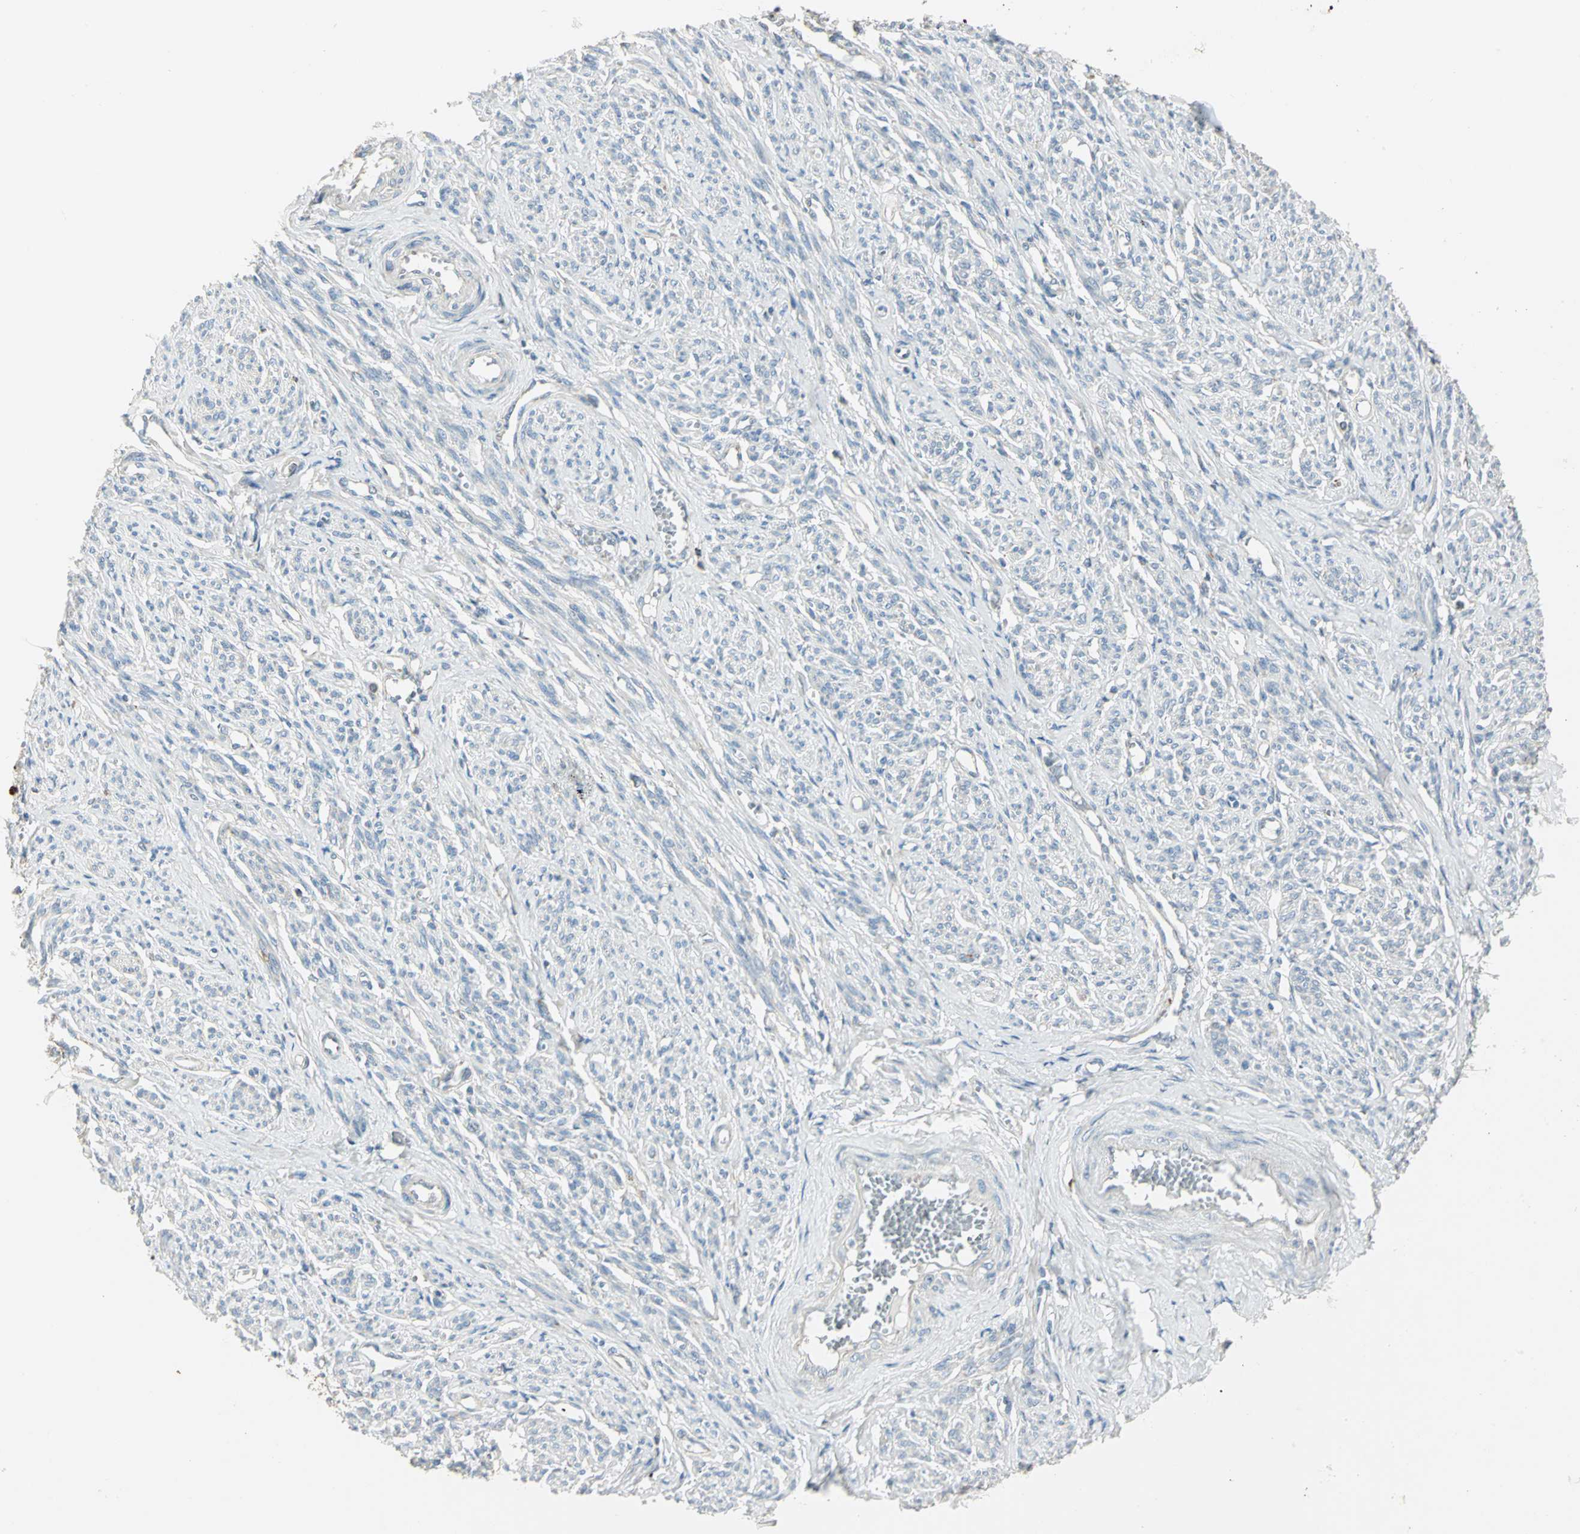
{"staining": {"intensity": "weak", "quantity": "<25%", "location": "cytoplasmic/membranous"}, "tissue": "smooth muscle", "cell_type": "Smooth muscle cells", "image_type": "normal", "snomed": [{"axis": "morphology", "description": "Normal tissue, NOS"}, {"axis": "topography", "description": "Smooth muscle"}], "caption": "This is an IHC micrograph of benign smooth muscle. There is no positivity in smooth muscle cells.", "gene": "ACADM", "patient": {"sex": "female", "age": 65}}